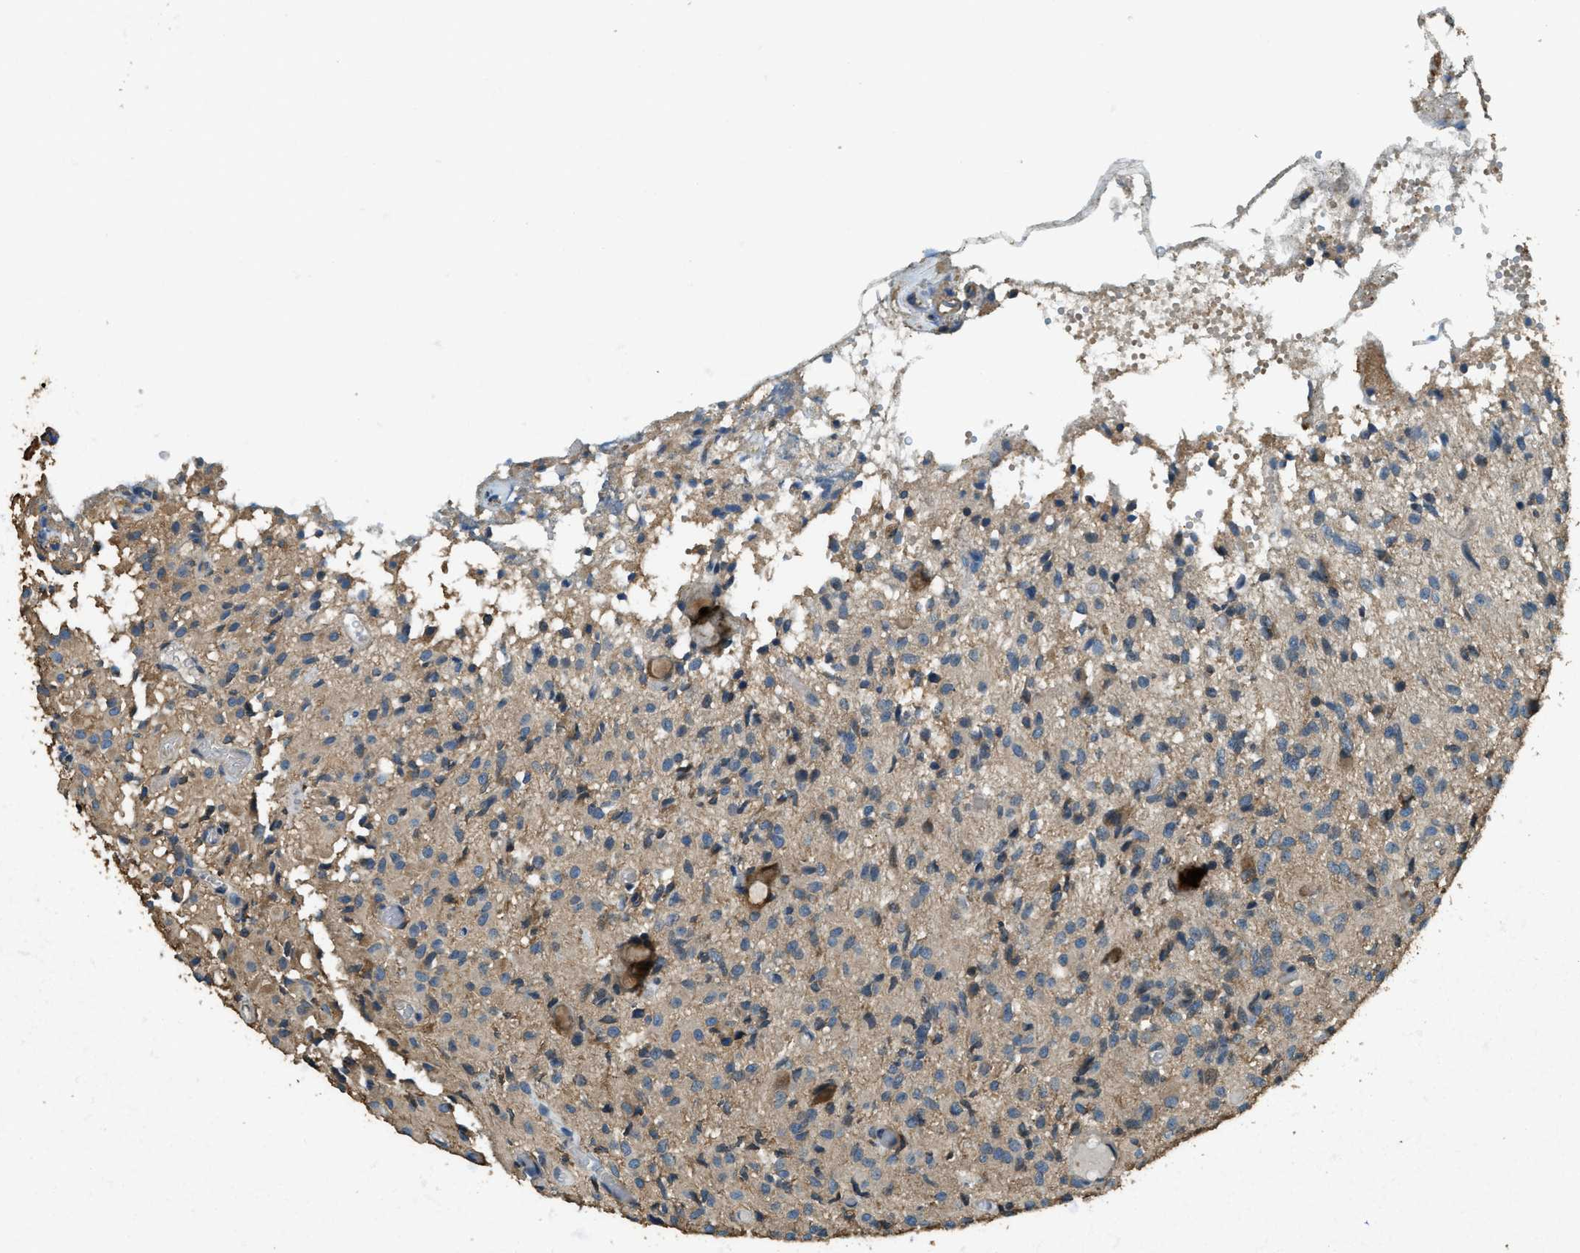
{"staining": {"intensity": "moderate", "quantity": "<25%", "location": "cytoplasmic/membranous"}, "tissue": "glioma", "cell_type": "Tumor cells", "image_type": "cancer", "snomed": [{"axis": "morphology", "description": "Glioma, malignant, High grade"}, {"axis": "topography", "description": "Brain"}], "caption": "A brown stain labels moderate cytoplasmic/membranous staining of a protein in human glioma tumor cells. Nuclei are stained in blue.", "gene": "ERGIC1", "patient": {"sex": "female", "age": 59}}